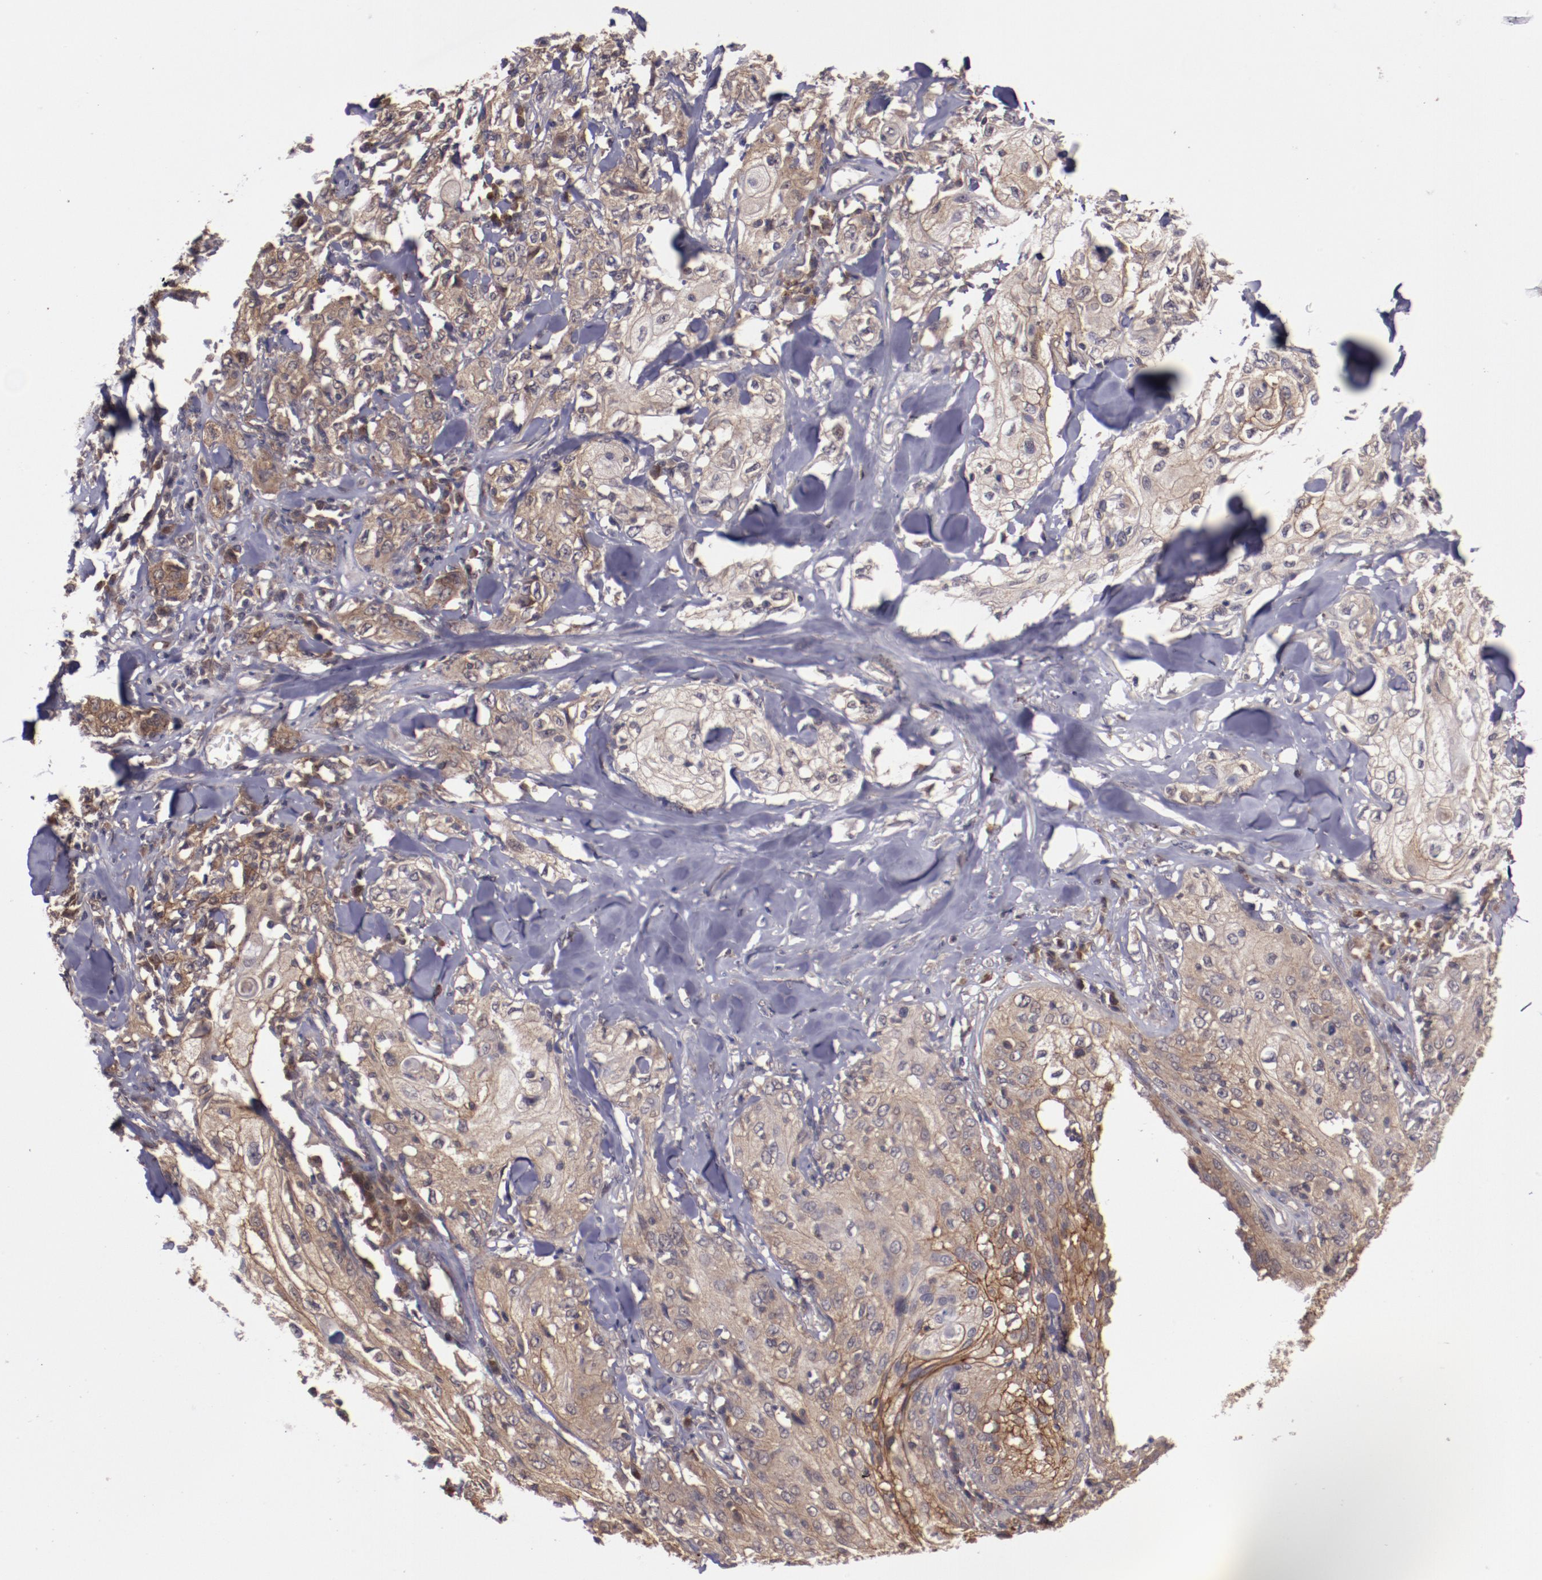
{"staining": {"intensity": "weak", "quantity": ">75%", "location": "cytoplasmic/membranous"}, "tissue": "skin cancer", "cell_type": "Tumor cells", "image_type": "cancer", "snomed": [{"axis": "morphology", "description": "Squamous cell carcinoma, NOS"}, {"axis": "topography", "description": "Skin"}], "caption": "Immunohistochemistry (DAB) staining of human skin squamous cell carcinoma displays weak cytoplasmic/membranous protein positivity in about >75% of tumor cells. The protein of interest is shown in brown color, while the nuclei are stained blue.", "gene": "FTSJ1", "patient": {"sex": "male", "age": 65}}